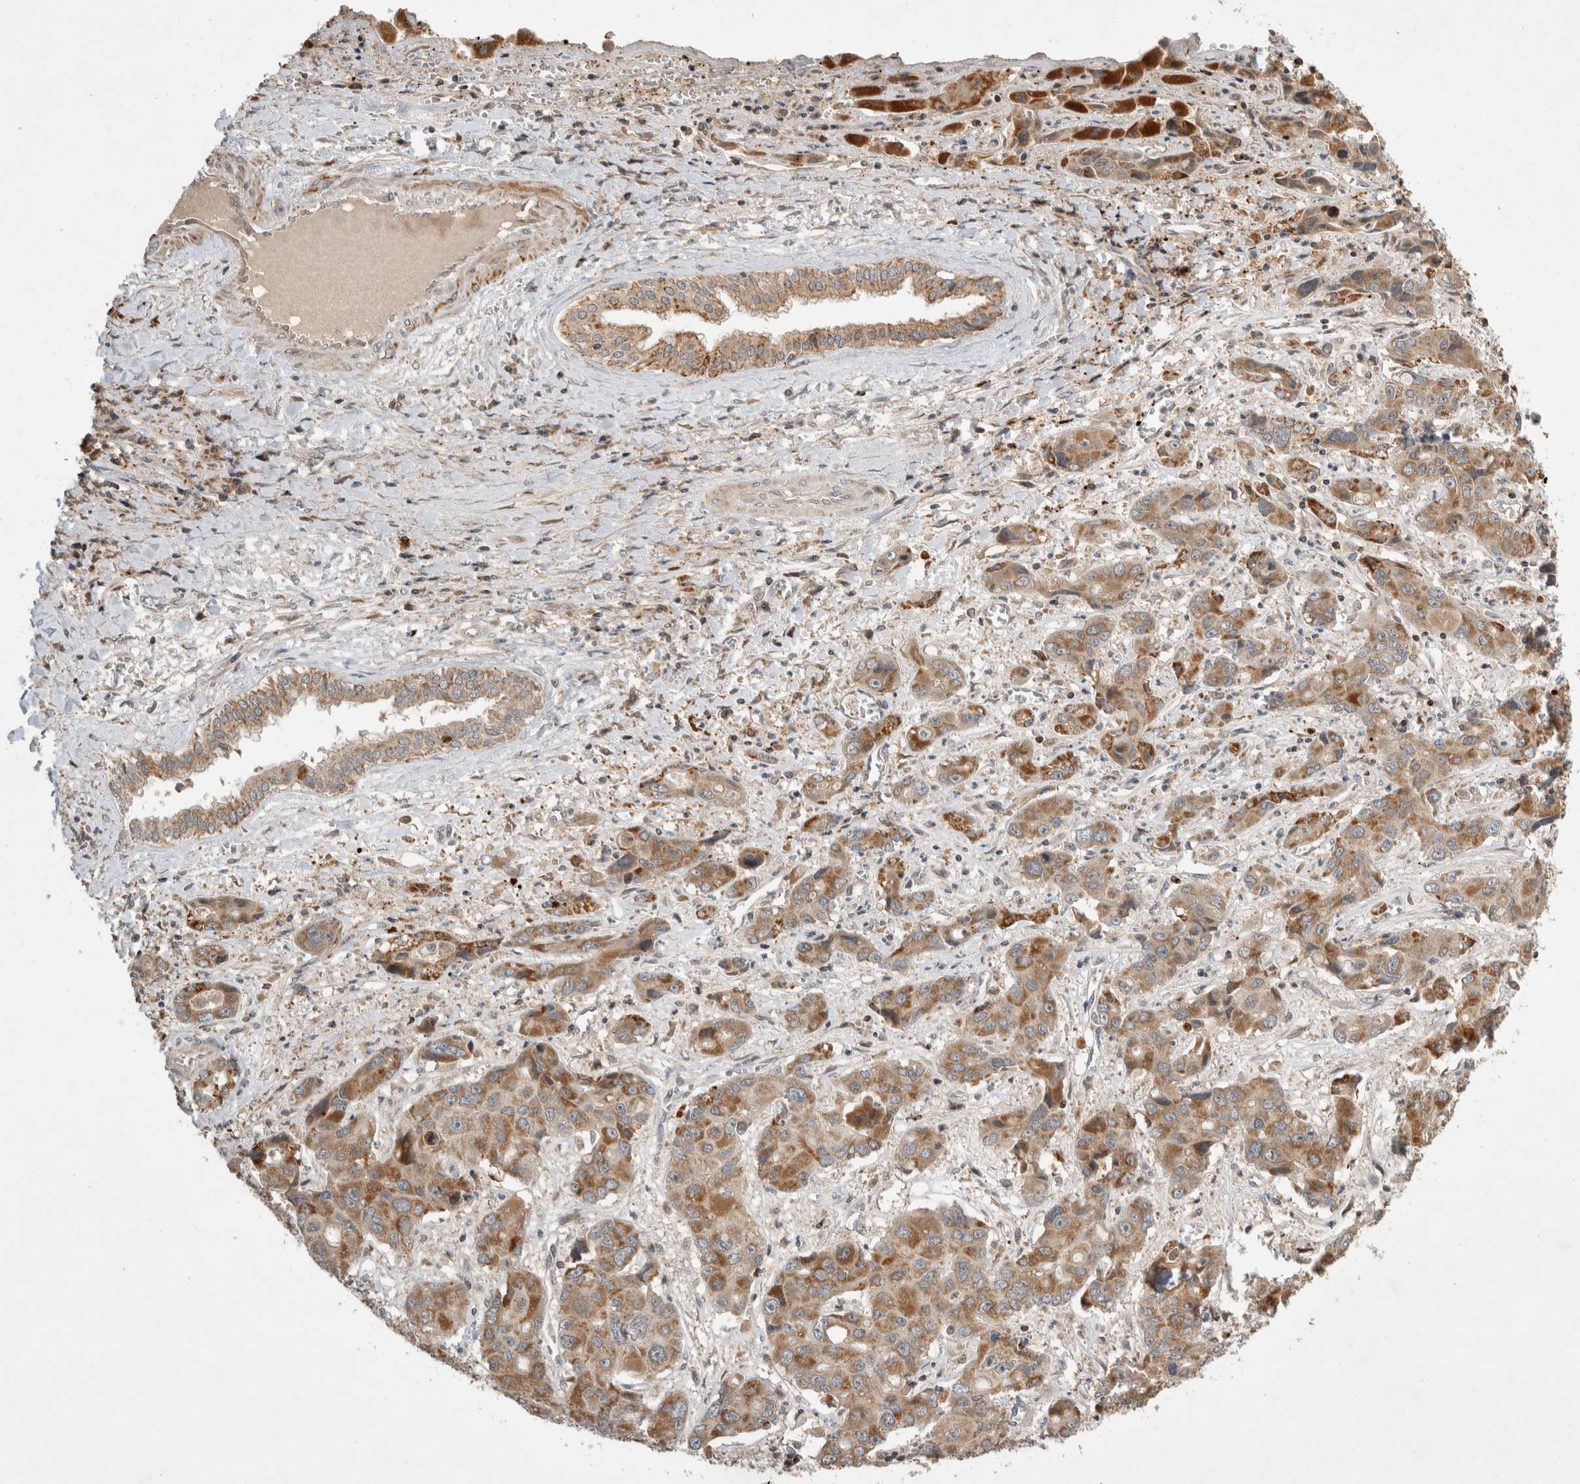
{"staining": {"intensity": "moderate", "quantity": ">75%", "location": "cytoplasmic/membranous"}, "tissue": "liver cancer", "cell_type": "Tumor cells", "image_type": "cancer", "snomed": [{"axis": "morphology", "description": "Cholangiocarcinoma"}, {"axis": "topography", "description": "Liver"}], "caption": "Liver cancer stained with IHC reveals moderate cytoplasmic/membranous expression in approximately >75% of tumor cells.", "gene": "SERAC1", "patient": {"sex": "male", "age": 67}}